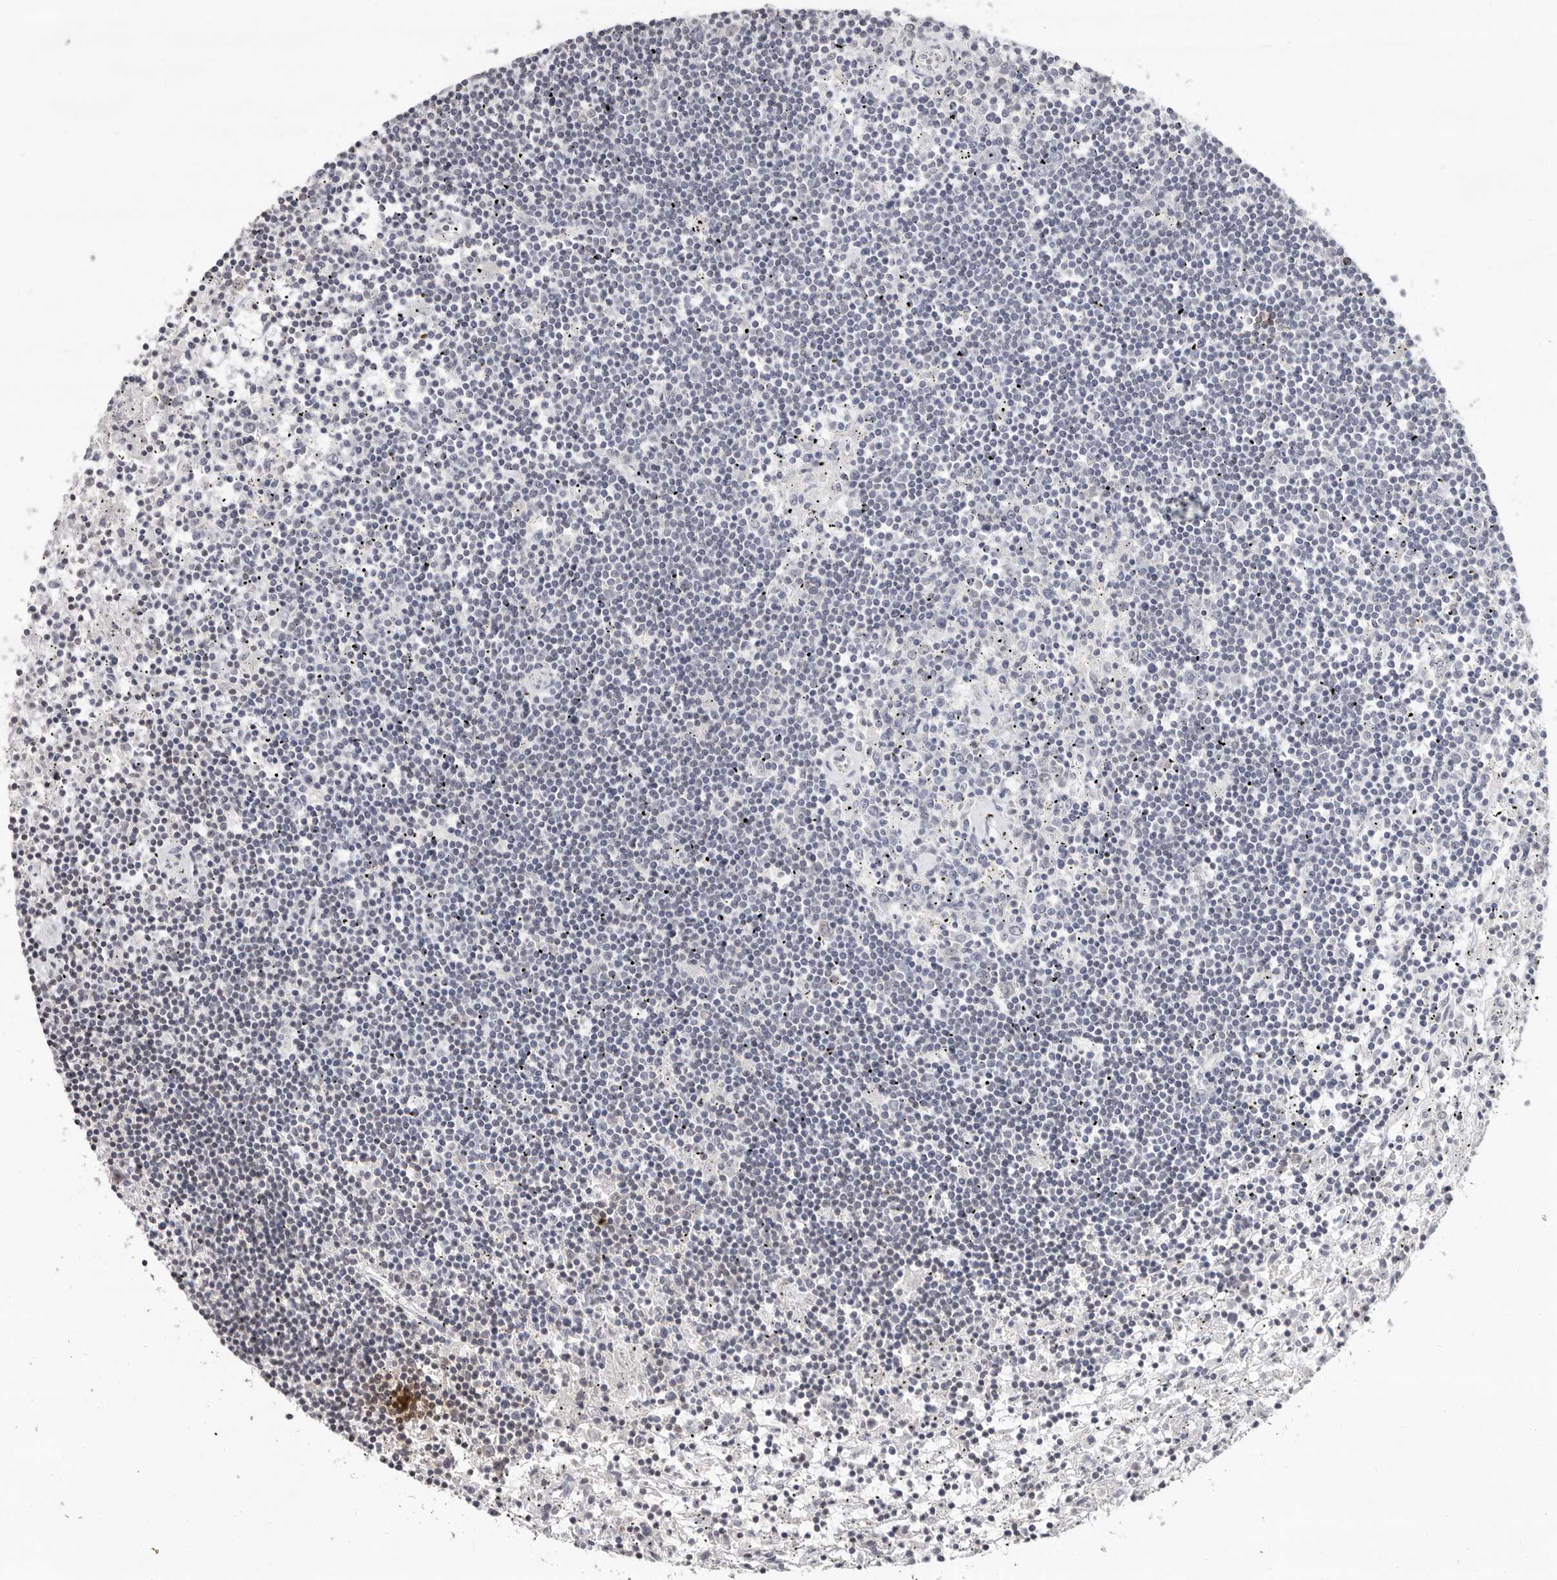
{"staining": {"intensity": "negative", "quantity": "none", "location": "none"}, "tissue": "lymphoma", "cell_type": "Tumor cells", "image_type": "cancer", "snomed": [{"axis": "morphology", "description": "Malignant lymphoma, non-Hodgkin's type, Low grade"}, {"axis": "topography", "description": "Spleen"}], "caption": "An image of human low-grade malignant lymphoma, non-Hodgkin's type is negative for staining in tumor cells.", "gene": "LINGO2", "patient": {"sex": "male", "age": 76}}